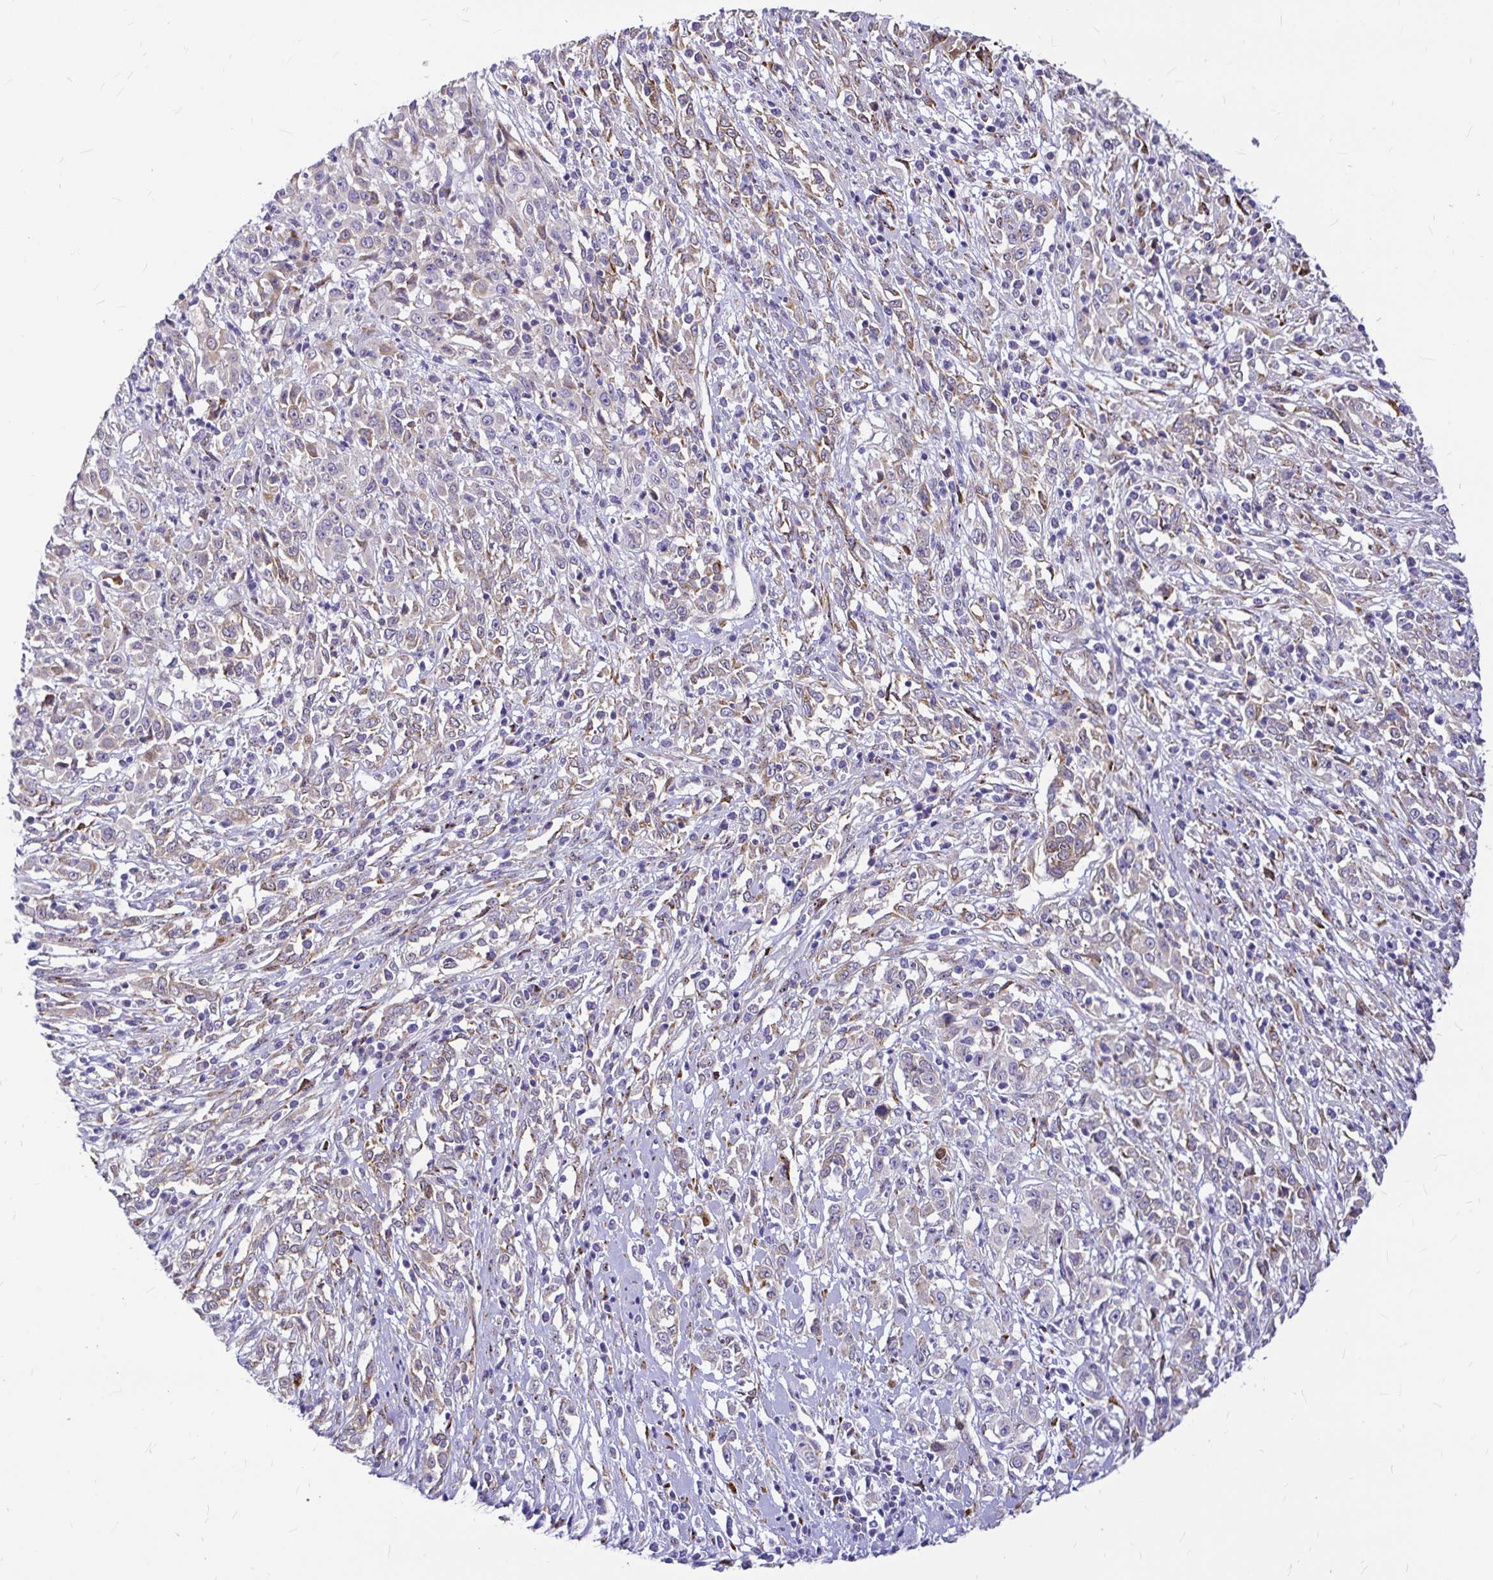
{"staining": {"intensity": "weak", "quantity": "25%-75%", "location": "cytoplasmic/membranous"}, "tissue": "cervical cancer", "cell_type": "Tumor cells", "image_type": "cancer", "snomed": [{"axis": "morphology", "description": "Adenocarcinoma, NOS"}, {"axis": "topography", "description": "Cervix"}], "caption": "A brown stain labels weak cytoplasmic/membranous staining of a protein in cervical cancer (adenocarcinoma) tumor cells.", "gene": "GABBR2", "patient": {"sex": "female", "age": 40}}